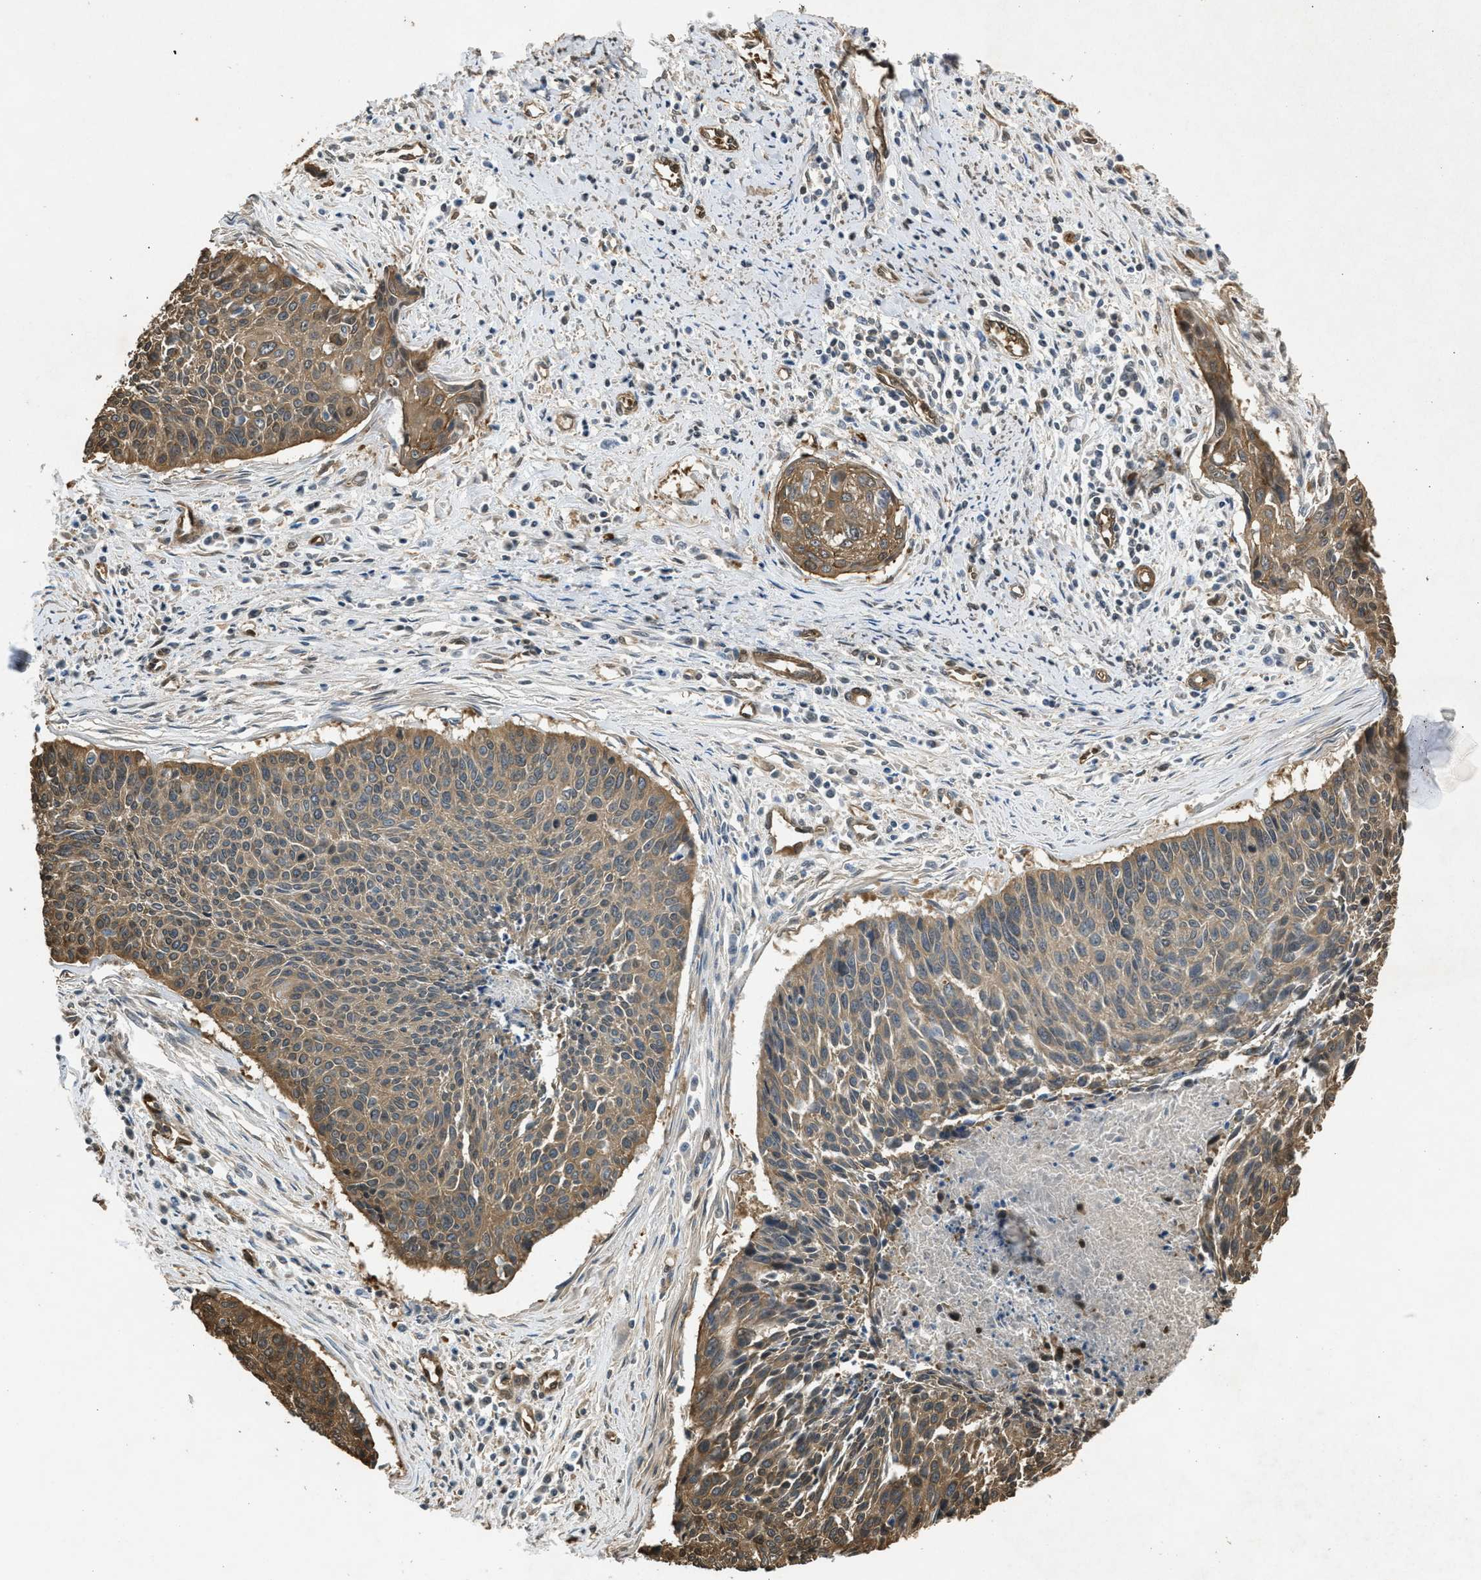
{"staining": {"intensity": "moderate", "quantity": ">75%", "location": "cytoplasmic/membranous"}, "tissue": "cervical cancer", "cell_type": "Tumor cells", "image_type": "cancer", "snomed": [{"axis": "morphology", "description": "Squamous cell carcinoma, NOS"}, {"axis": "topography", "description": "Cervix"}], "caption": "Immunohistochemical staining of cervical cancer (squamous cell carcinoma) reveals medium levels of moderate cytoplasmic/membranous staining in about >75% of tumor cells.", "gene": "BAG3", "patient": {"sex": "female", "age": 55}}